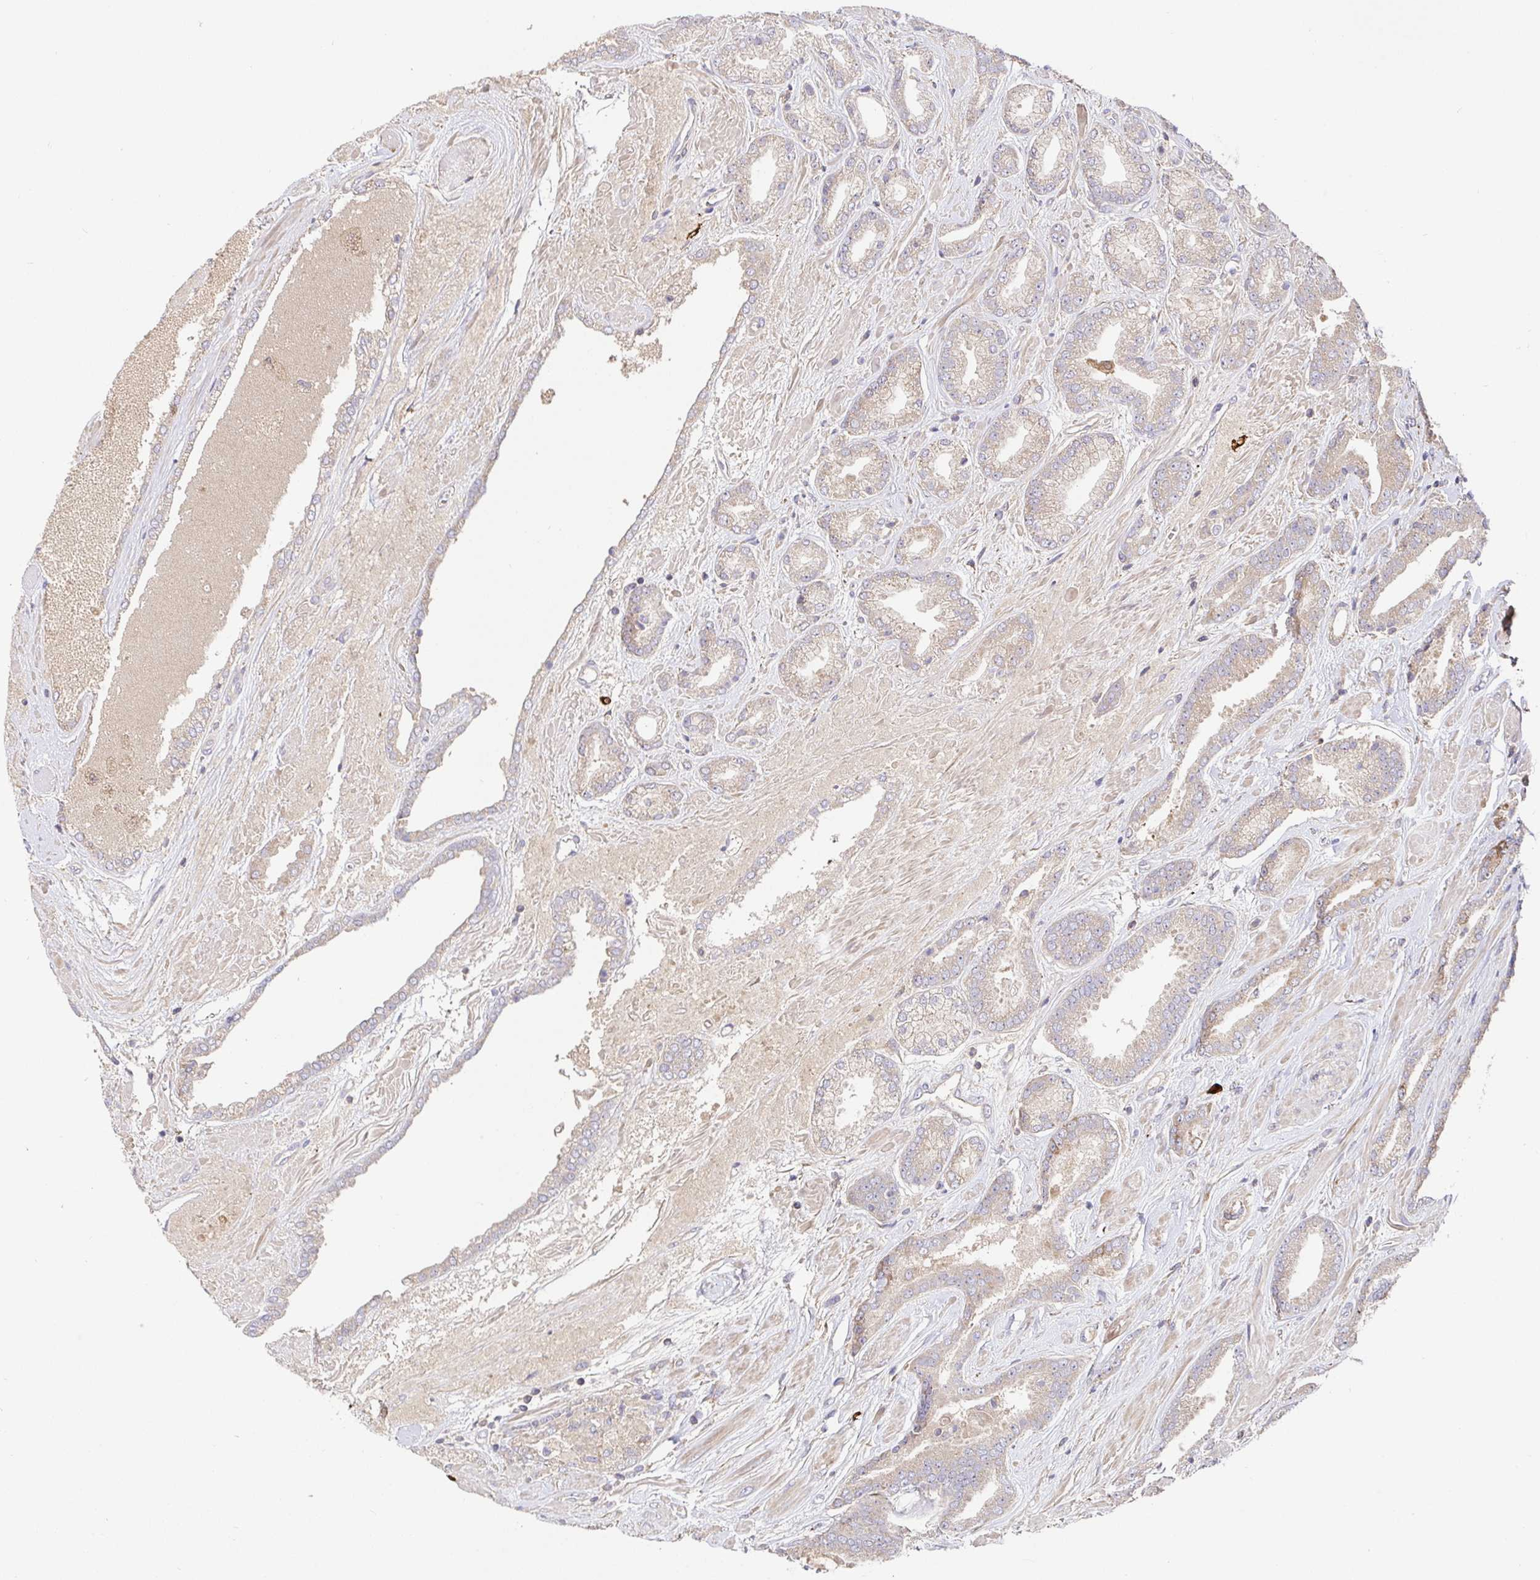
{"staining": {"intensity": "moderate", "quantity": "<25%", "location": "cytoplasmic/membranous"}, "tissue": "prostate cancer", "cell_type": "Tumor cells", "image_type": "cancer", "snomed": [{"axis": "morphology", "description": "Adenocarcinoma, High grade"}, {"axis": "topography", "description": "Prostate"}], "caption": "A photomicrograph of human high-grade adenocarcinoma (prostate) stained for a protein reveals moderate cytoplasmic/membranous brown staining in tumor cells. Immunohistochemistry (ihc) stains the protein of interest in brown and the nuclei are stained blue.", "gene": "HAGH", "patient": {"sex": "male", "age": 56}}